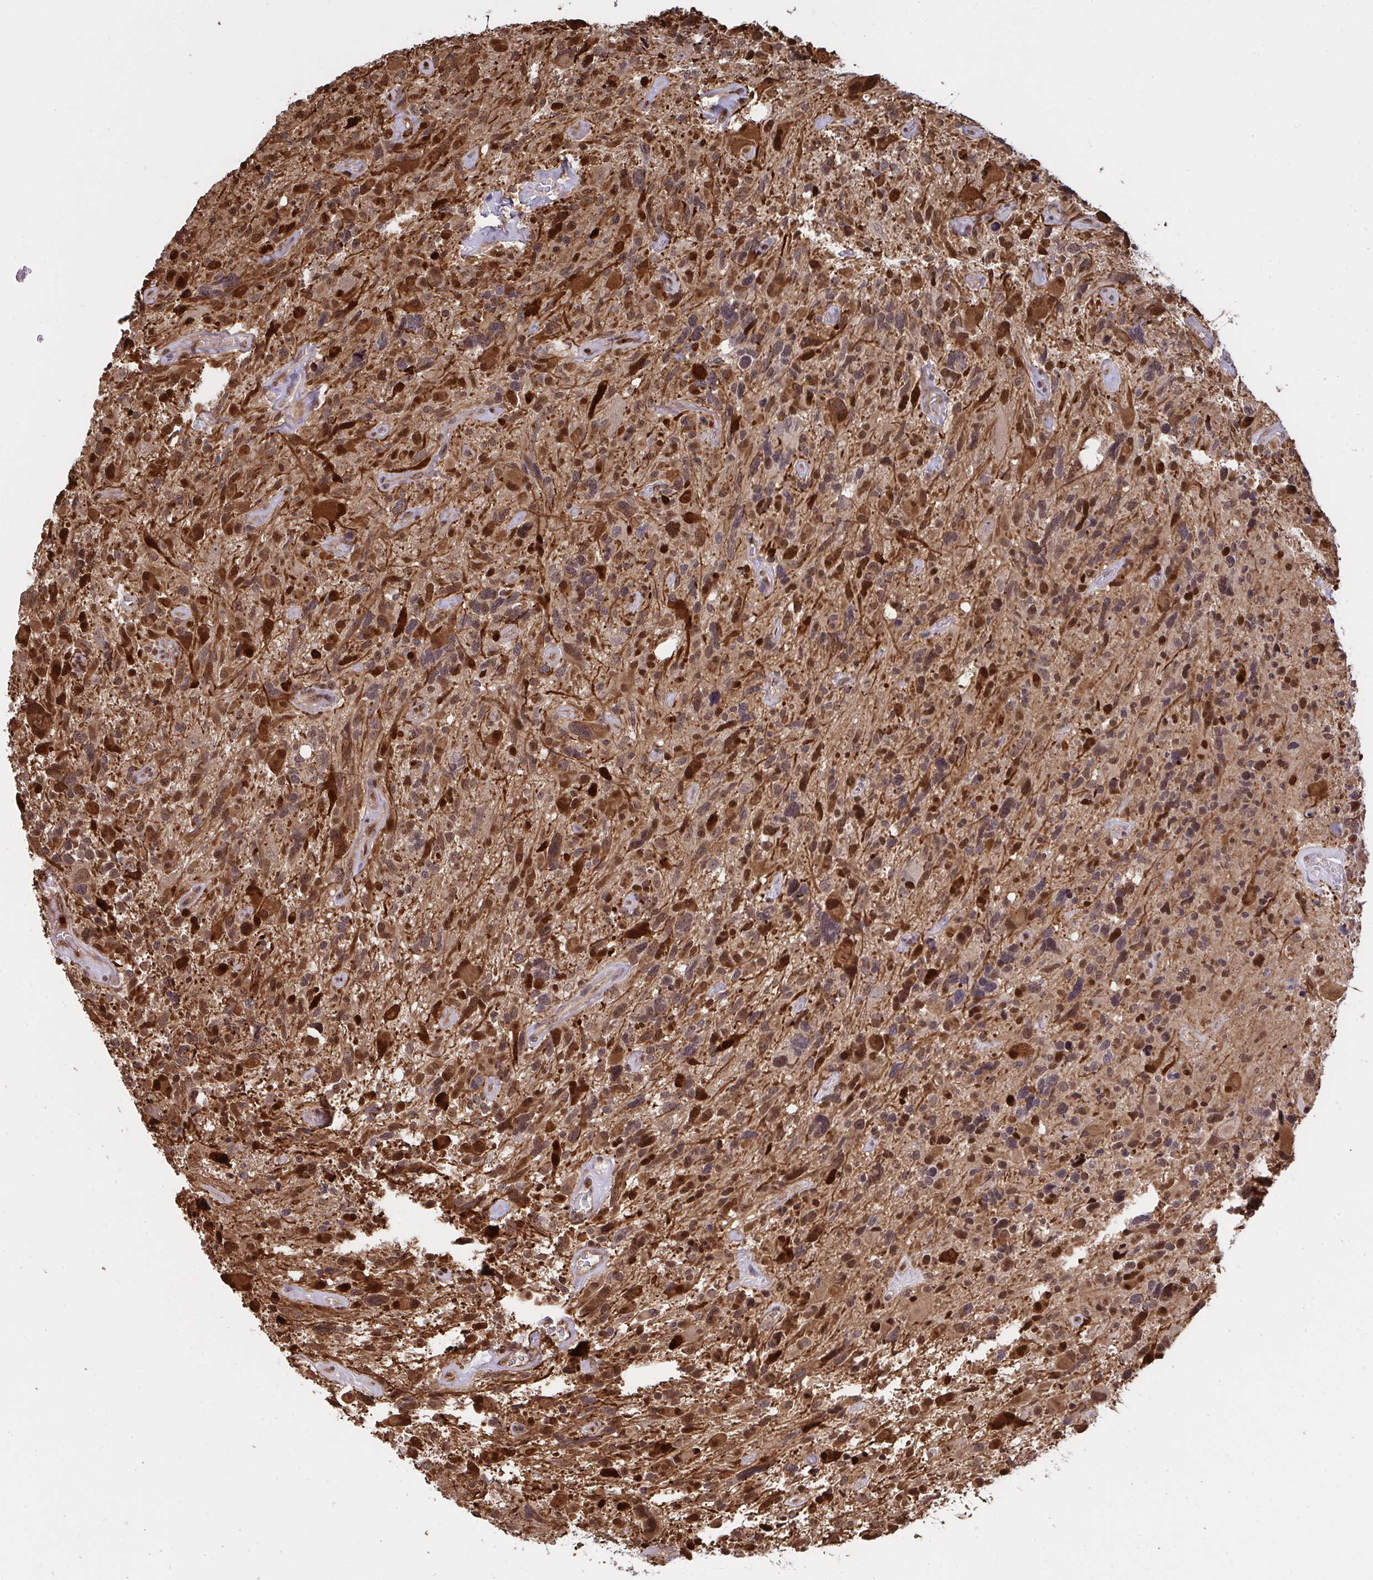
{"staining": {"intensity": "moderate", "quantity": ">75%", "location": "cytoplasmic/membranous,nuclear"}, "tissue": "glioma", "cell_type": "Tumor cells", "image_type": "cancer", "snomed": [{"axis": "morphology", "description": "Glioma, malignant, High grade"}, {"axis": "topography", "description": "Brain"}], "caption": "Immunohistochemical staining of glioma reveals moderate cytoplasmic/membranous and nuclear protein staining in approximately >75% of tumor cells.", "gene": "UXT", "patient": {"sex": "male", "age": 49}}